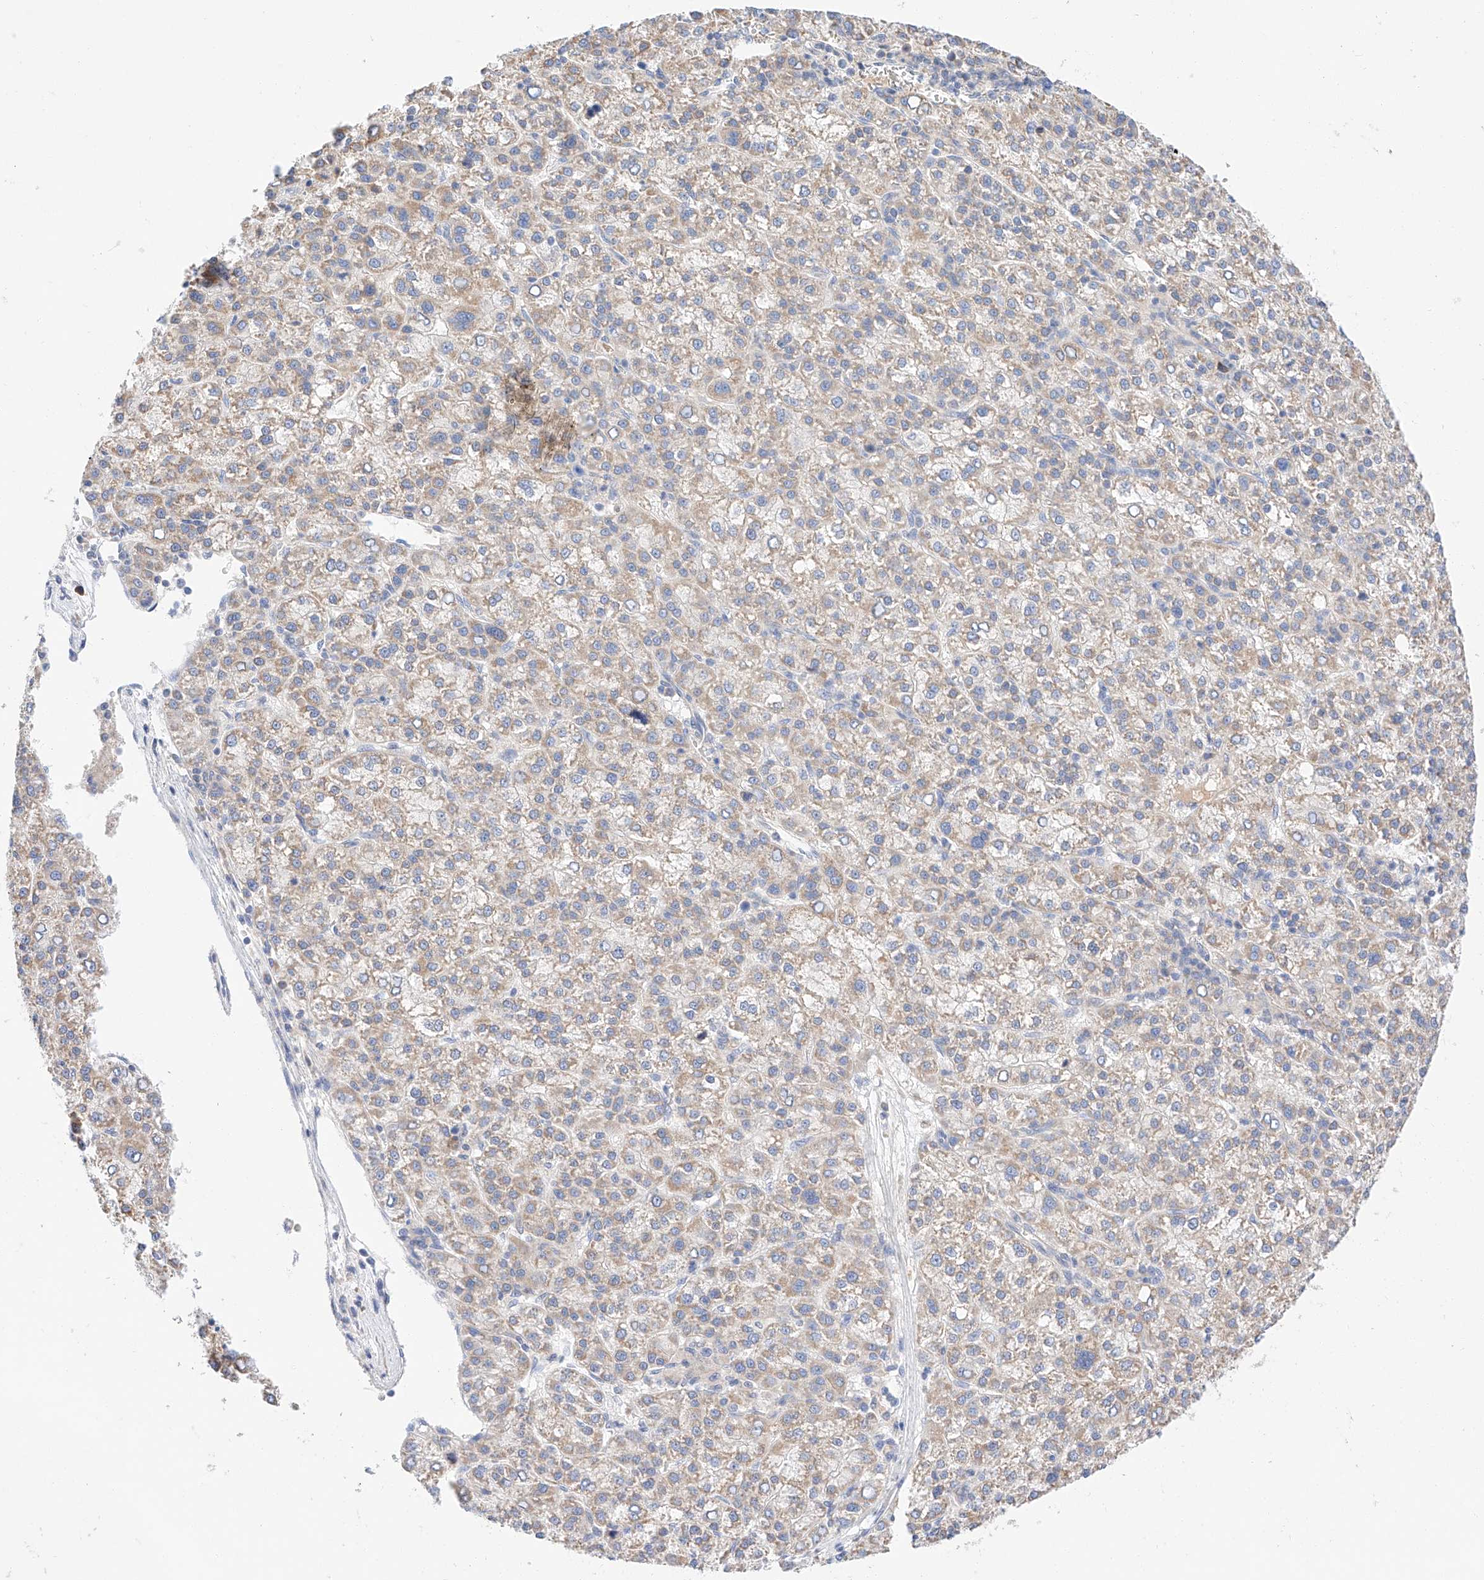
{"staining": {"intensity": "weak", "quantity": ">75%", "location": "cytoplasmic/membranous"}, "tissue": "liver cancer", "cell_type": "Tumor cells", "image_type": "cancer", "snomed": [{"axis": "morphology", "description": "Carcinoma, Hepatocellular, NOS"}, {"axis": "topography", "description": "Liver"}], "caption": "Human liver cancer (hepatocellular carcinoma) stained with a protein marker demonstrates weak staining in tumor cells.", "gene": "C6orf118", "patient": {"sex": "female", "age": 58}}